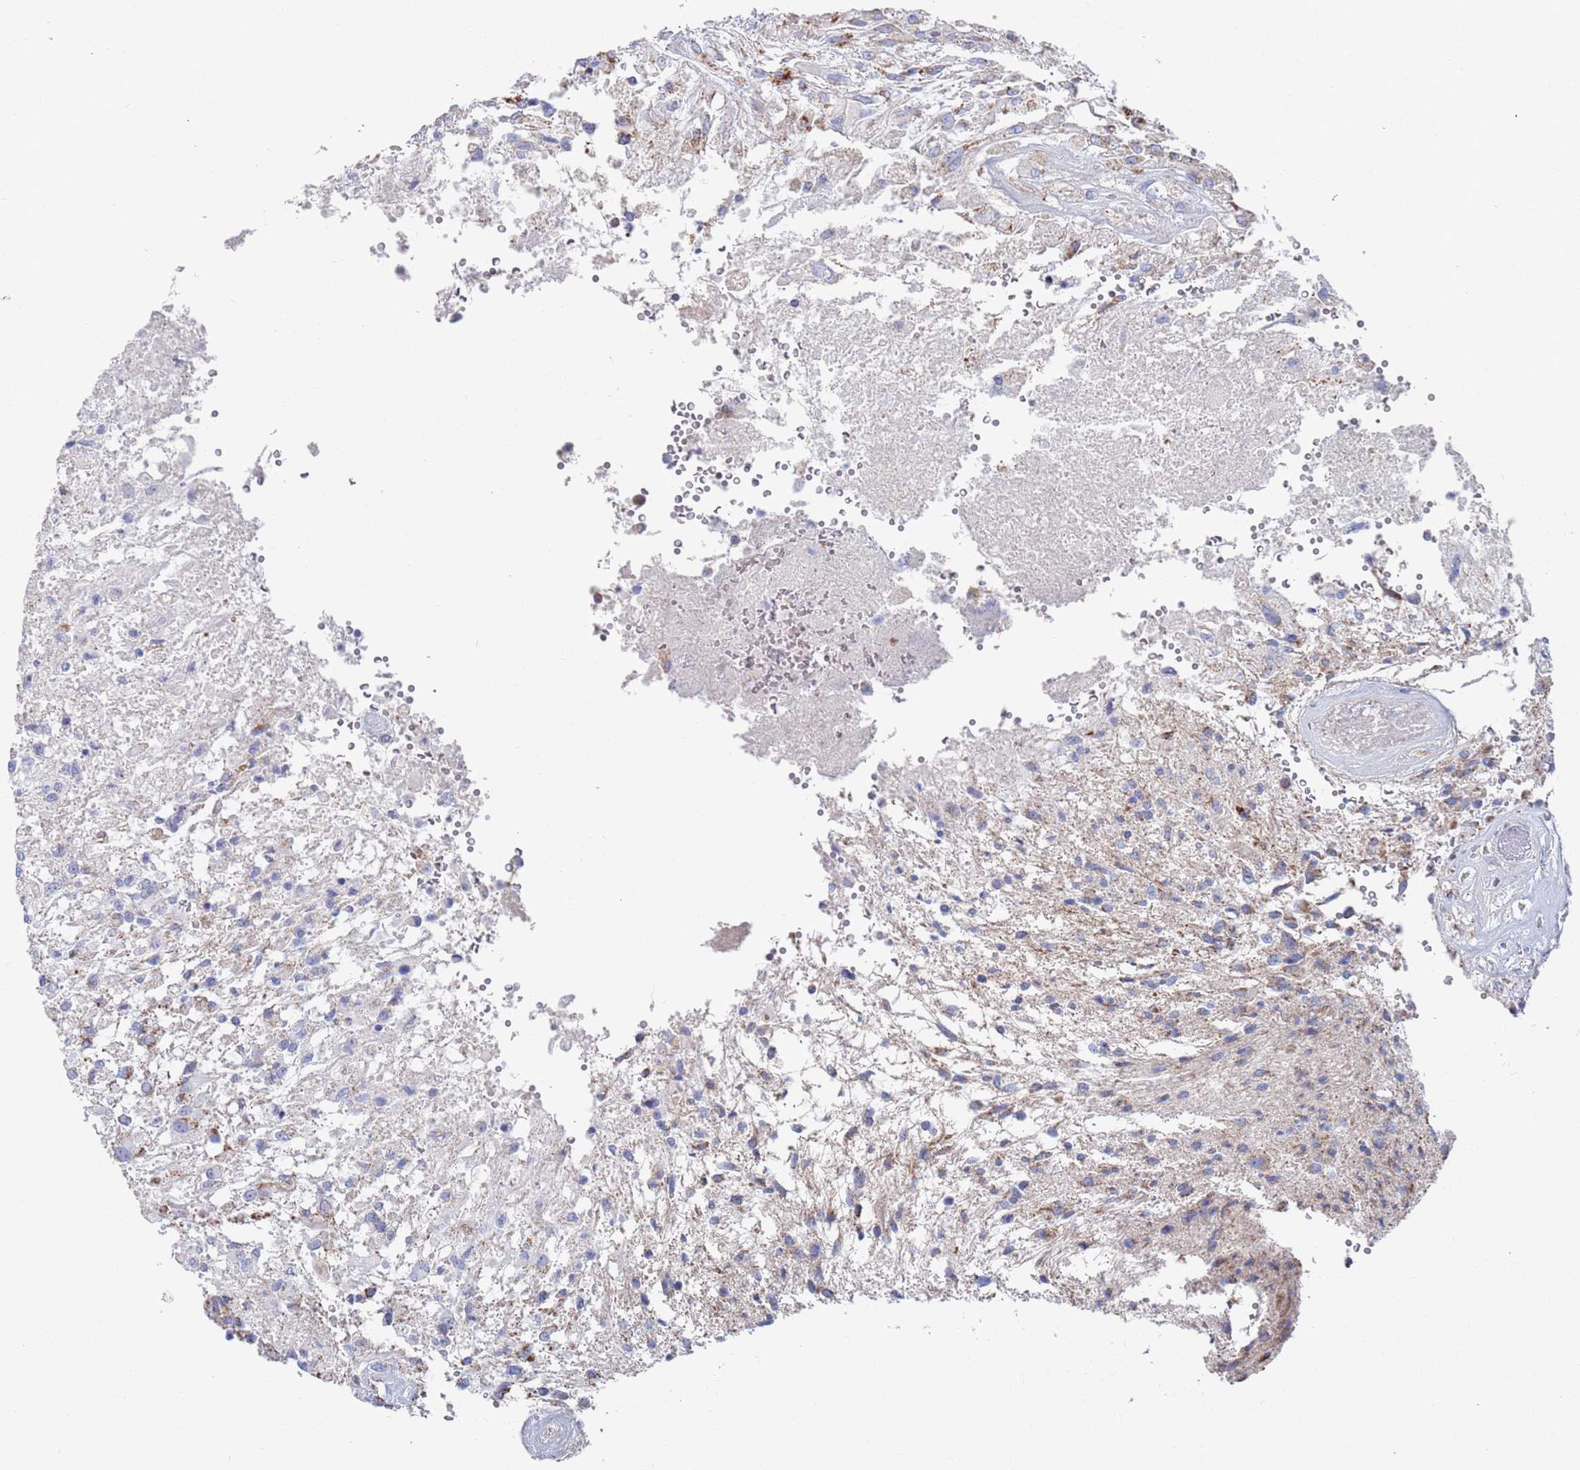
{"staining": {"intensity": "negative", "quantity": "none", "location": "none"}, "tissue": "glioma", "cell_type": "Tumor cells", "image_type": "cancer", "snomed": [{"axis": "morphology", "description": "Glioma, malignant, High grade"}, {"axis": "topography", "description": "Brain"}], "caption": "Immunohistochemistry of malignant glioma (high-grade) demonstrates no staining in tumor cells.", "gene": "MRPL22", "patient": {"sex": "male", "age": 56}}